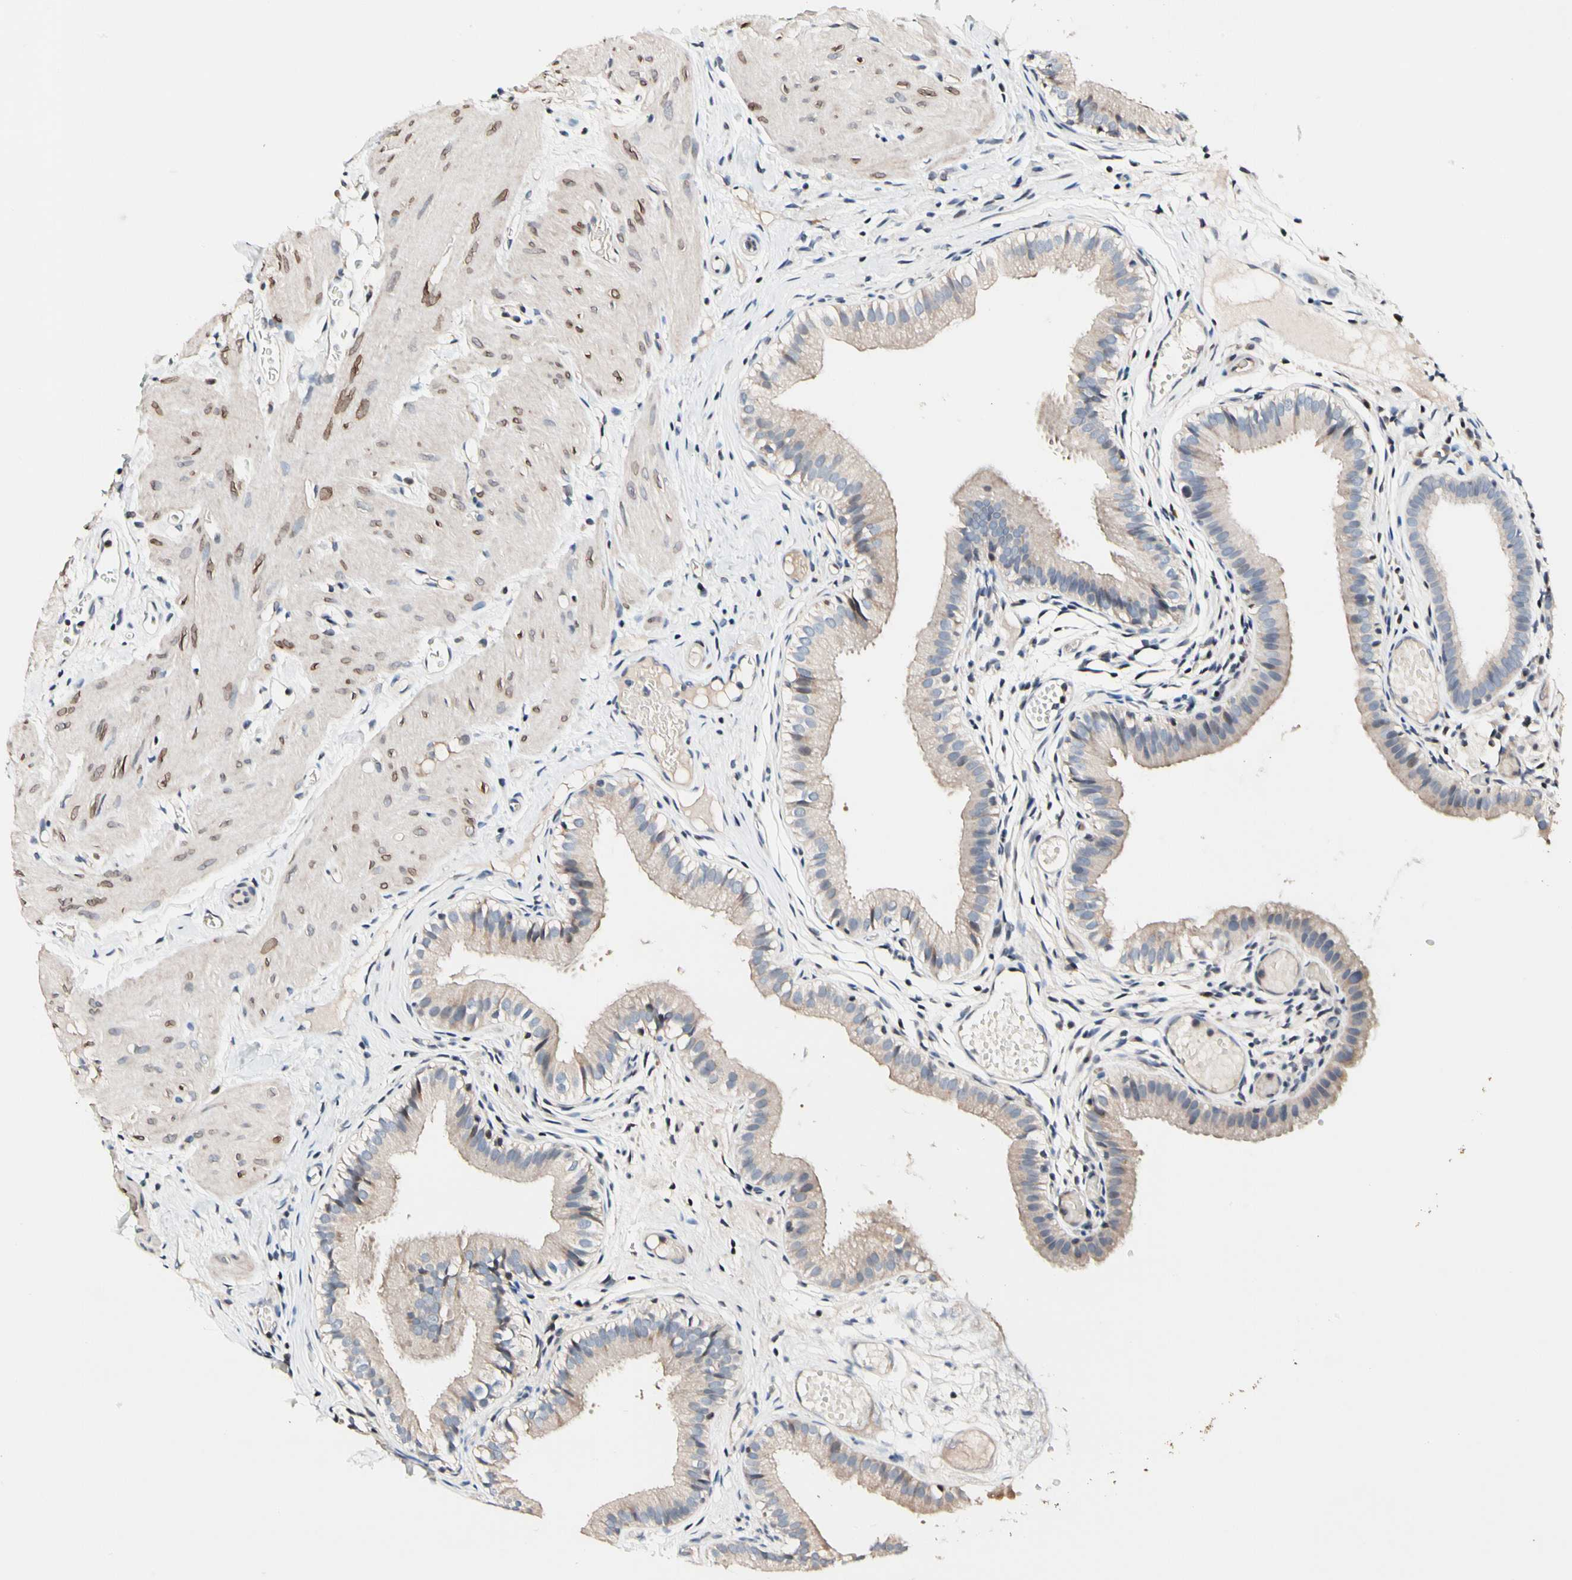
{"staining": {"intensity": "weak", "quantity": ">75%", "location": "cytoplasmic/membranous"}, "tissue": "gallbladder", "cell_type": "Glandular cells", "image_type": "normal", "snomed": [{"axis": "morphology", "description": "Normal tissue, NOS"}, {"axis": "topography", "description": "Gallbladder"}], "caption": "The histopathology image demonstrates immunohistochemical staining of normal gallbladder. There is weak cytoplasmic/membranous positivity is identified in about >75% of glandular cells.", "gene": "SOX30", "patient": {"sex": "female", "age": 26}}